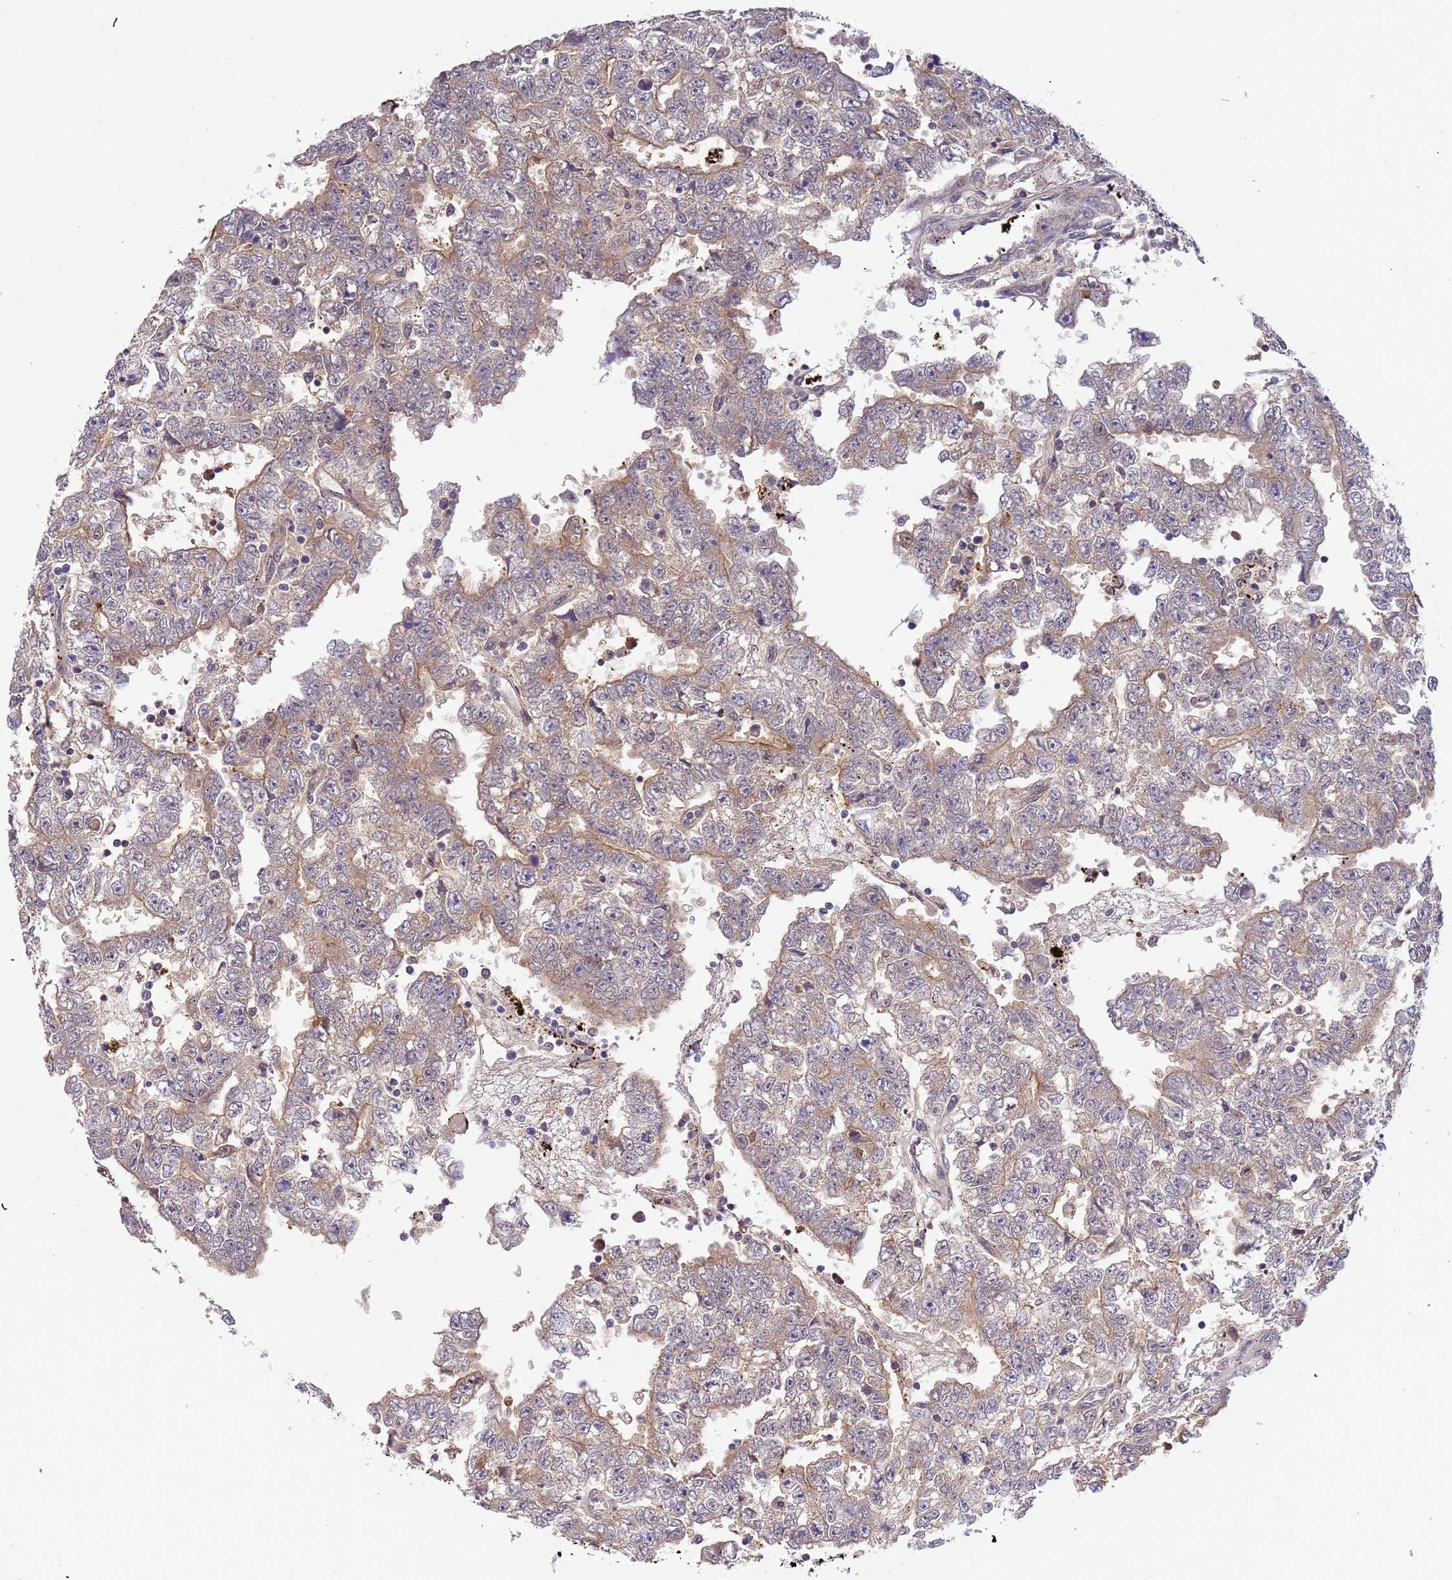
{"staining": {"intensity": "weak", "quantity": "25%-75%", "location": "cytoplasmic/membranous"}, "tissue": "testis cancer", "cell_type": "Tumor cells", "image_type": "cancer", "snomed": [{"axis": "morphology", "description": "Carcinoma, Embryonal, NOS"}, {"axis": "topography", "description": "Testis"}], "caption": "Protein expression by IHC demonstrates weak cytoplasmic/membranous positivity in approximately 25%-75% of tumor cells in testis cancer.", "gene": "ZBTB5", "patient": {"sex": "male", "age": 25}}